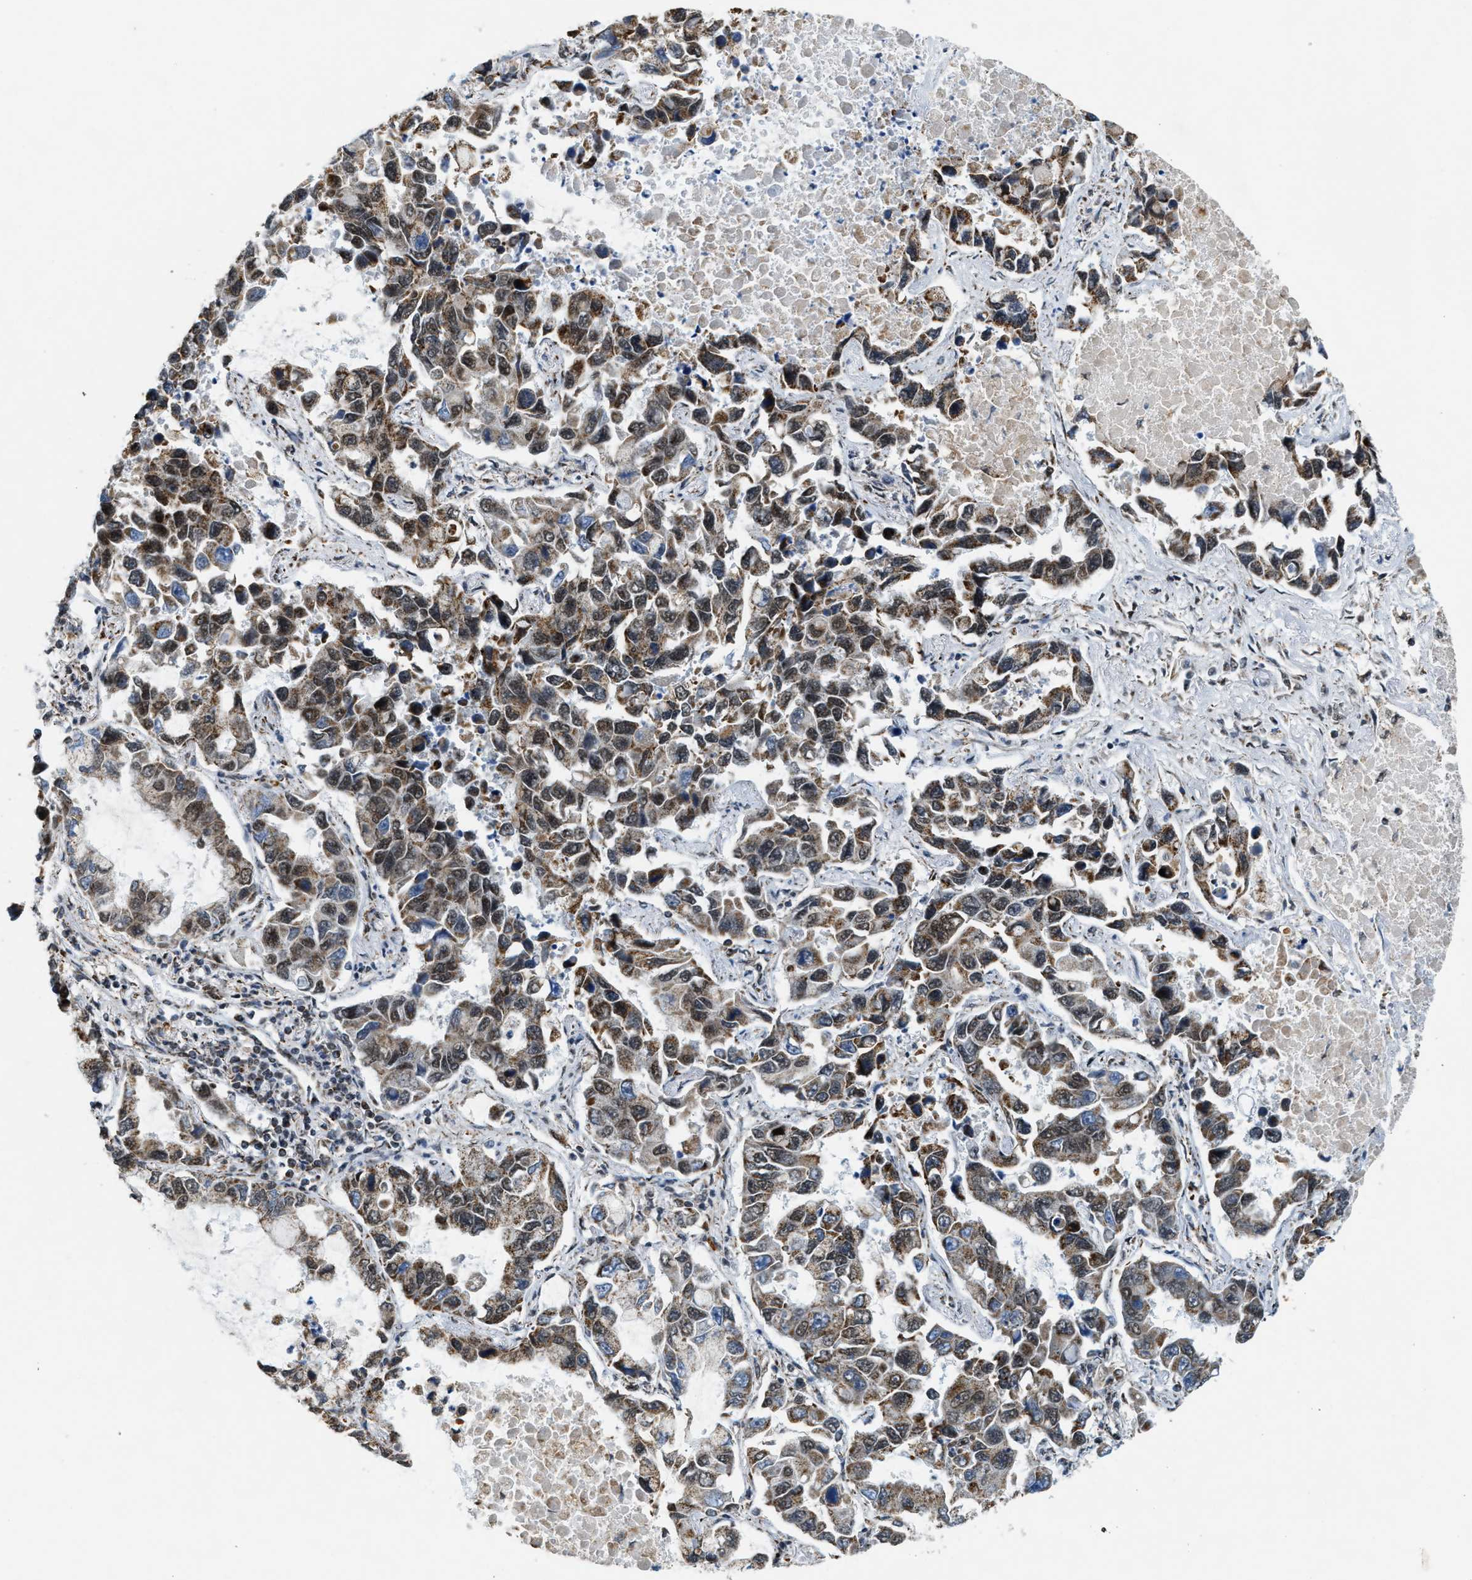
{"staining": {"intensity": "moderate", "quantity": "25%-75%", "location": "cytoplasmic/membranous"}, "tissue": "lung cancer", "cell_type": "Tumor cells", "image_type": "cancer", "snomed": [{"axis": "morphology", "description": "Adenocarcinoma, NOS"}, {"axis": "topography", "description": "Lung"}], "caption": "Immunohistochemical staining of adenocarcinoma (lung) exhibits moderate cytoplasmic/membranous protein positivity in approximately 25%-75% of tumor cells.", "gene": "HIBADH", "patient": {"sex": "male", "age": 64}}